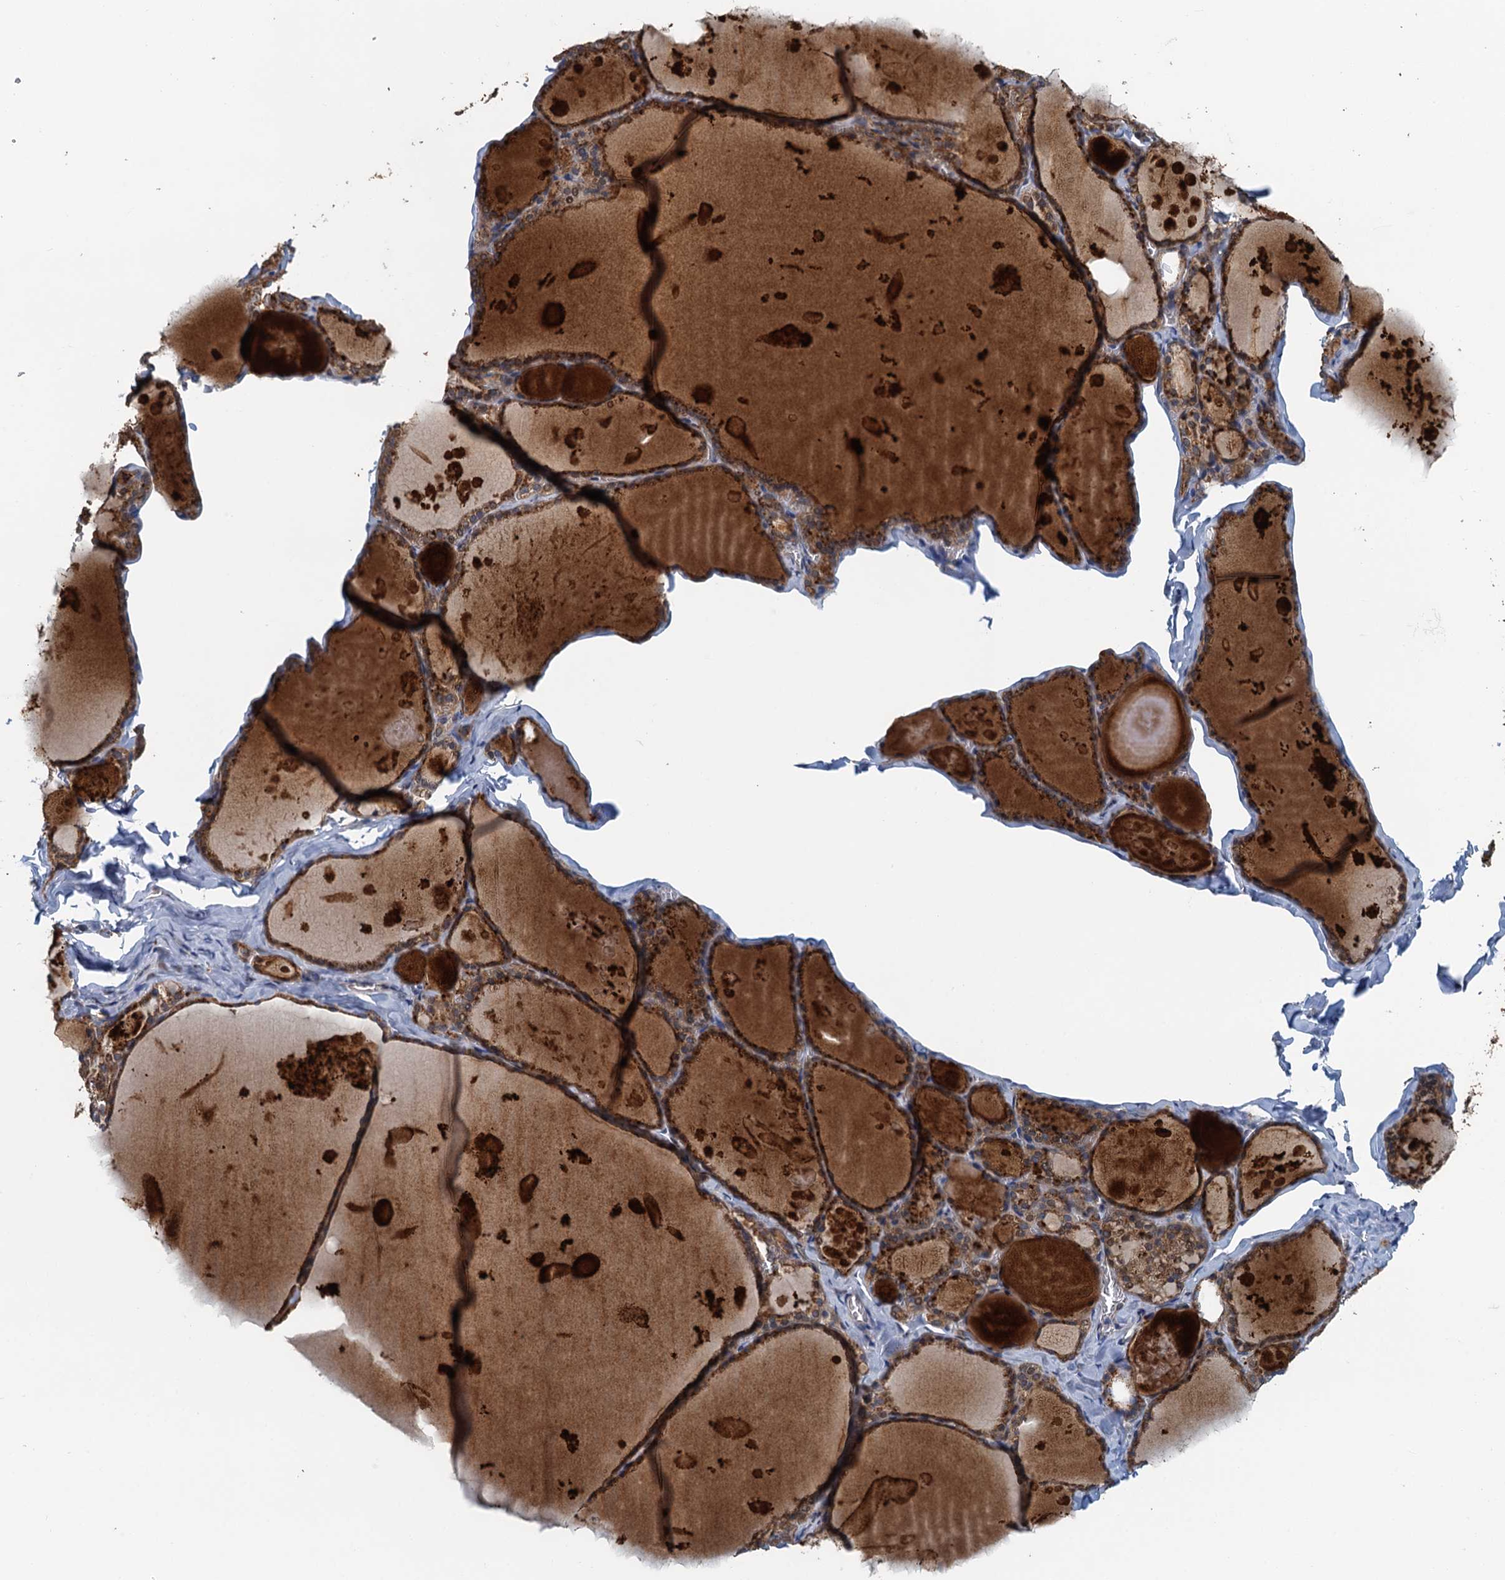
{"staining": {"intensity": "moderate", "quantity": ">75%", "location": "cytoplasmic/membranous"}, "tissue": "thyroid gland", "cell_type": "Glandular cells", "image_type": "normal", "snomed": [{"axis": "morphology", "description": "Normal tissue, NOS"}, {"axis": "topography", "description": "Thyroid gland"}], "caption": "Brown immunohistochemical staining in normal thyroid gland displays moderate cytoplasmic/membranous positivity in approximately >75% of glandular cells. (IHC, brightfield microscopy, high magnification).", "gene": "AGRN", "patient": {"sex": "male", "age": 56}}